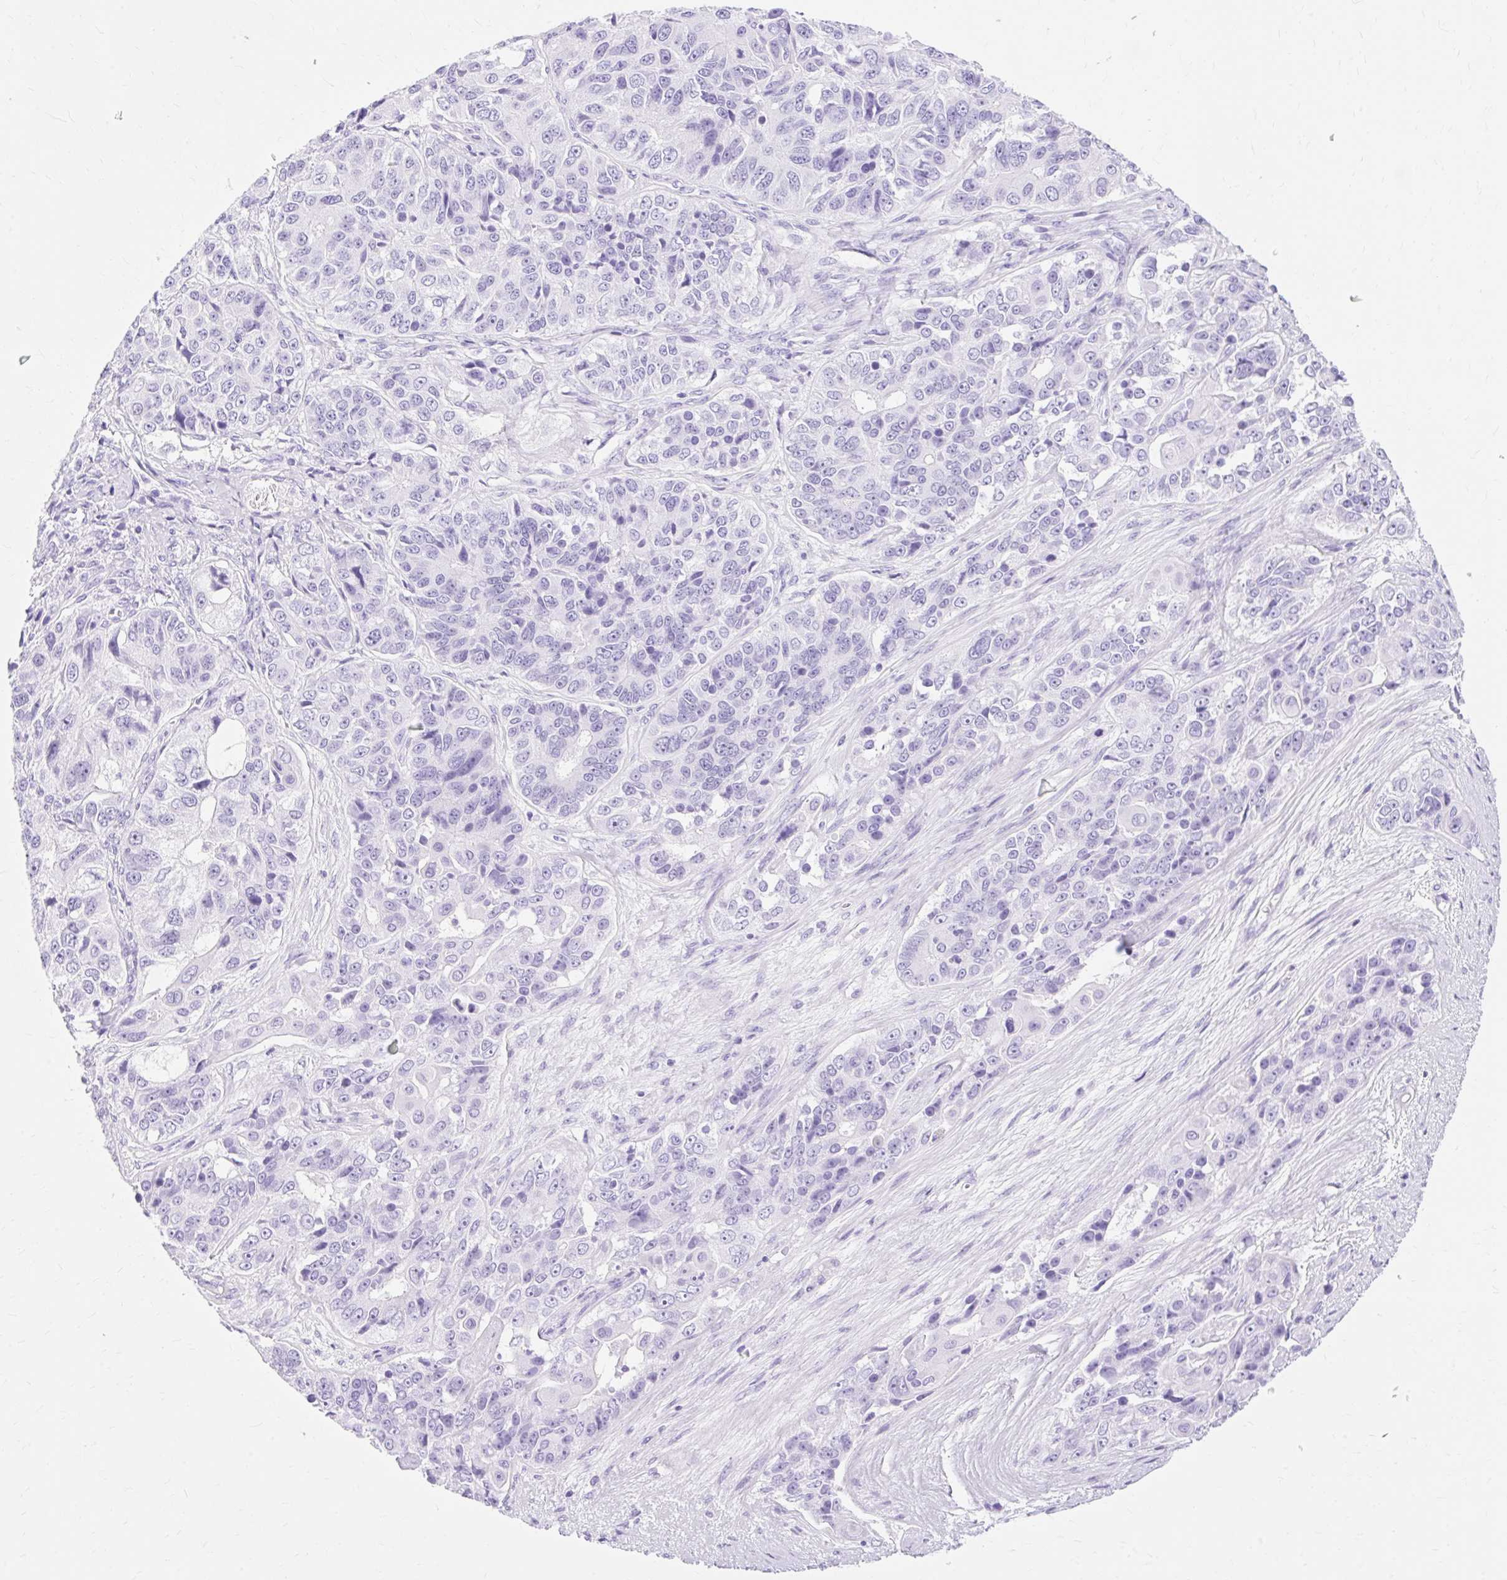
{"staining": {"intensity": "negative", "quantity": "none", "location": "none"}, "tissue": "ovarian cancer", "cell_type": "Tumor cells", "image_type": "cancer", "snomed": [{"axis": "morphology", "description": "Carcinoma, endometroid"}, {"axis": "topography", "description": "Ovary"}], "caption": "Protein analysis of endometroid carcinoma (ovarian) reveals no significant positivity in tumor cells.", "gene": "MBP", "patient": {"sex": "female", "age": 51}}